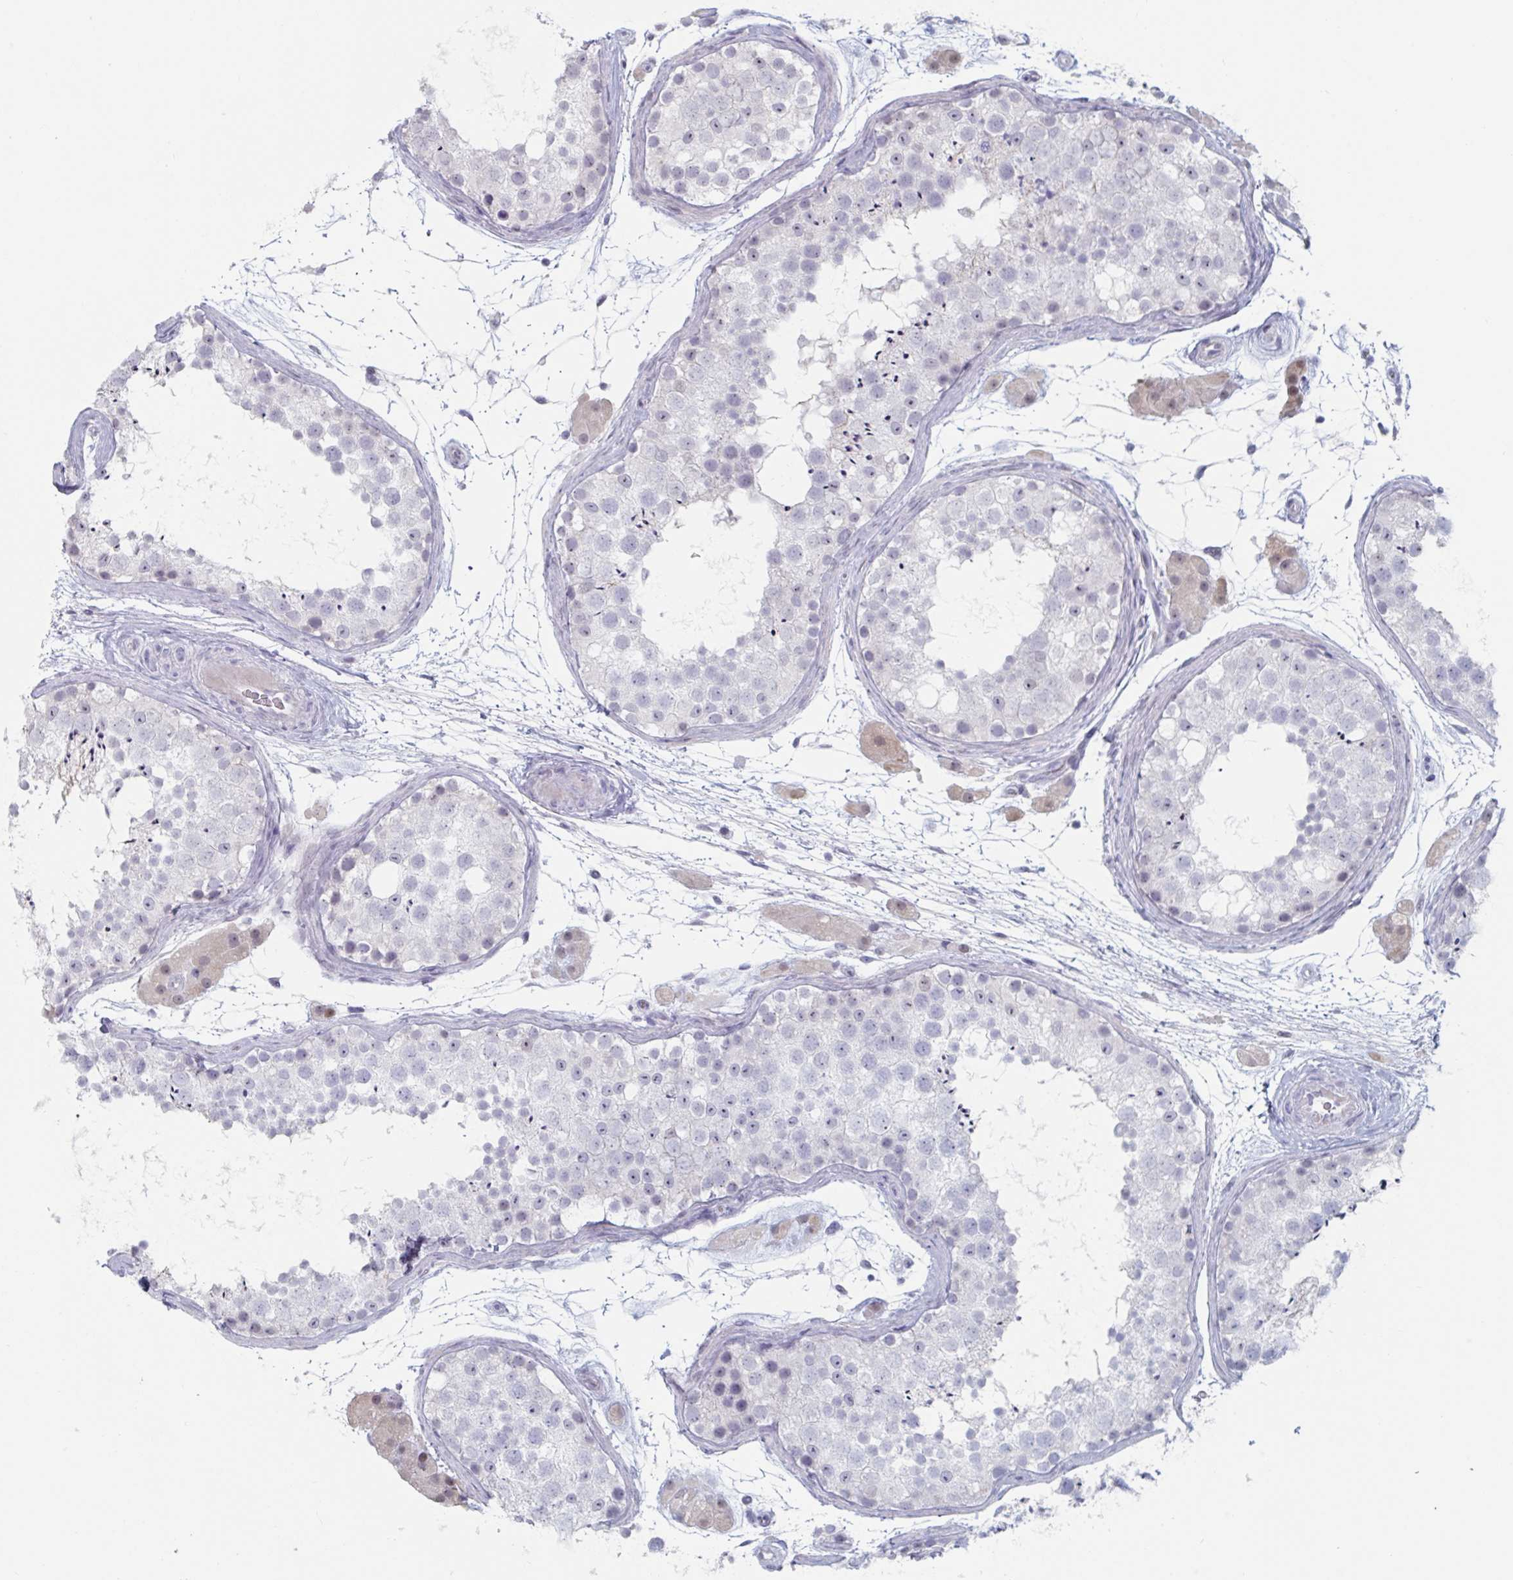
{"staining": {"intensity": "negative", "quantity": "none", "location": "none"}, "tissue": "testis", "cell_type": "Cells in seminiferous ducts", "image_type": "normal", "snomed": [{"axis": "morphology", "description": "Normal tissue, NOS"}, {"axis": "topography", "description": "Testis"}], "caption": "The histopathology image displays no significant staining in cells in seminiferous ducts of testis. (Immunohistochemistry, brightfield microscopy, high magnification).", "gene": "FOXA1", "patient": {"sex": "male", "age": 41}}